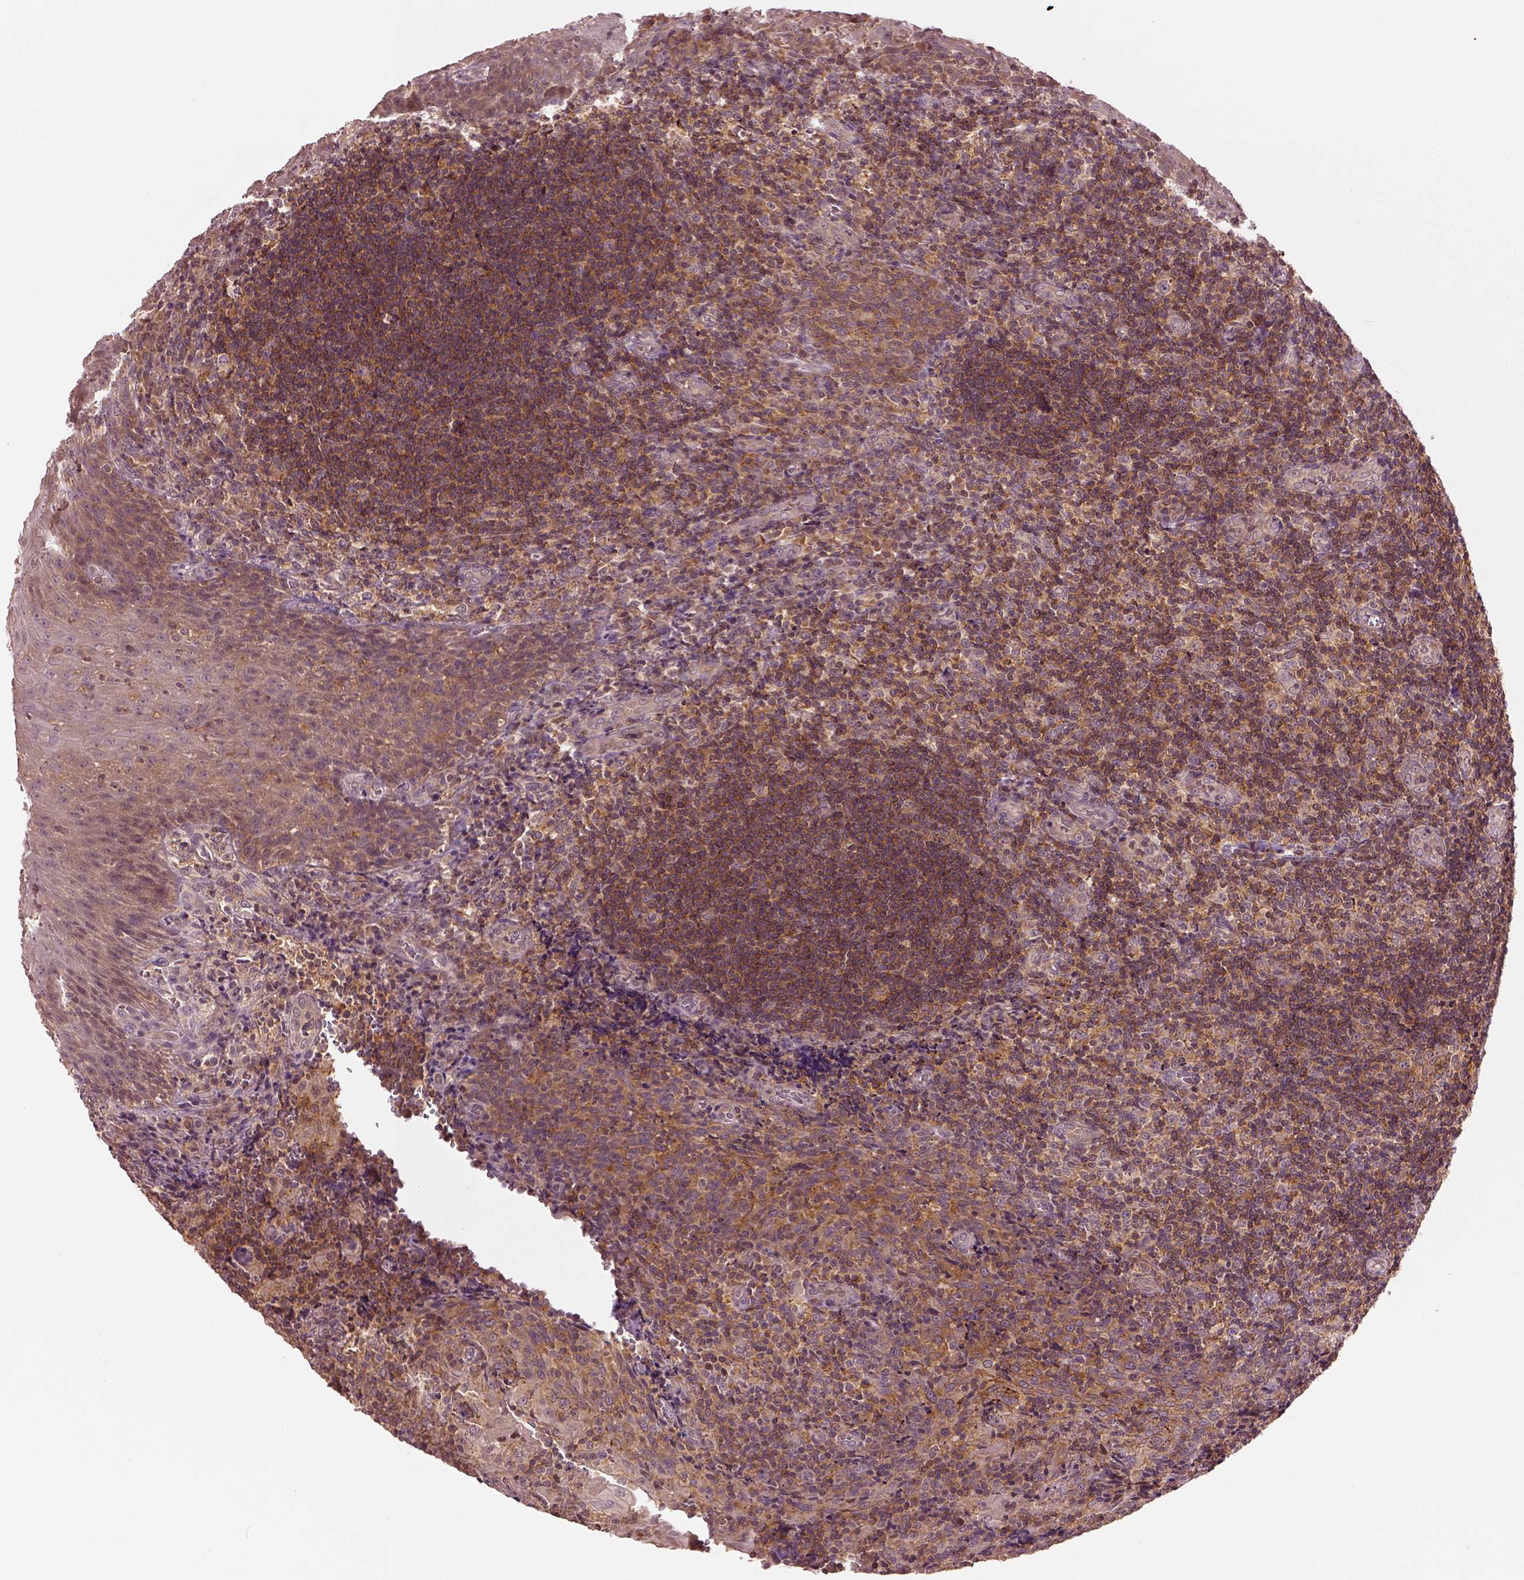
{"staining": {"intensity": "moderate", "quantity": ">75%", "location": "cytoplasmic/membranous"}, "tissue": "tonsil", "cell_type": "Germinal center cells", "image_type": "normal", "snomed": [{"axis": "morphology", "description": "Normal tissue, NOS"}, {"axis": "topography", "description": "Tonsil"}], "caption": "A high-resolution photomicrograph shows immunohistochemistry staining of normal tonsil, which displays moderate cytoplasmic/membranous expression in approximately >75% of germinal center cells.", "gene": "MTHFS", "patient": {"sex": "male", "age": 17}}